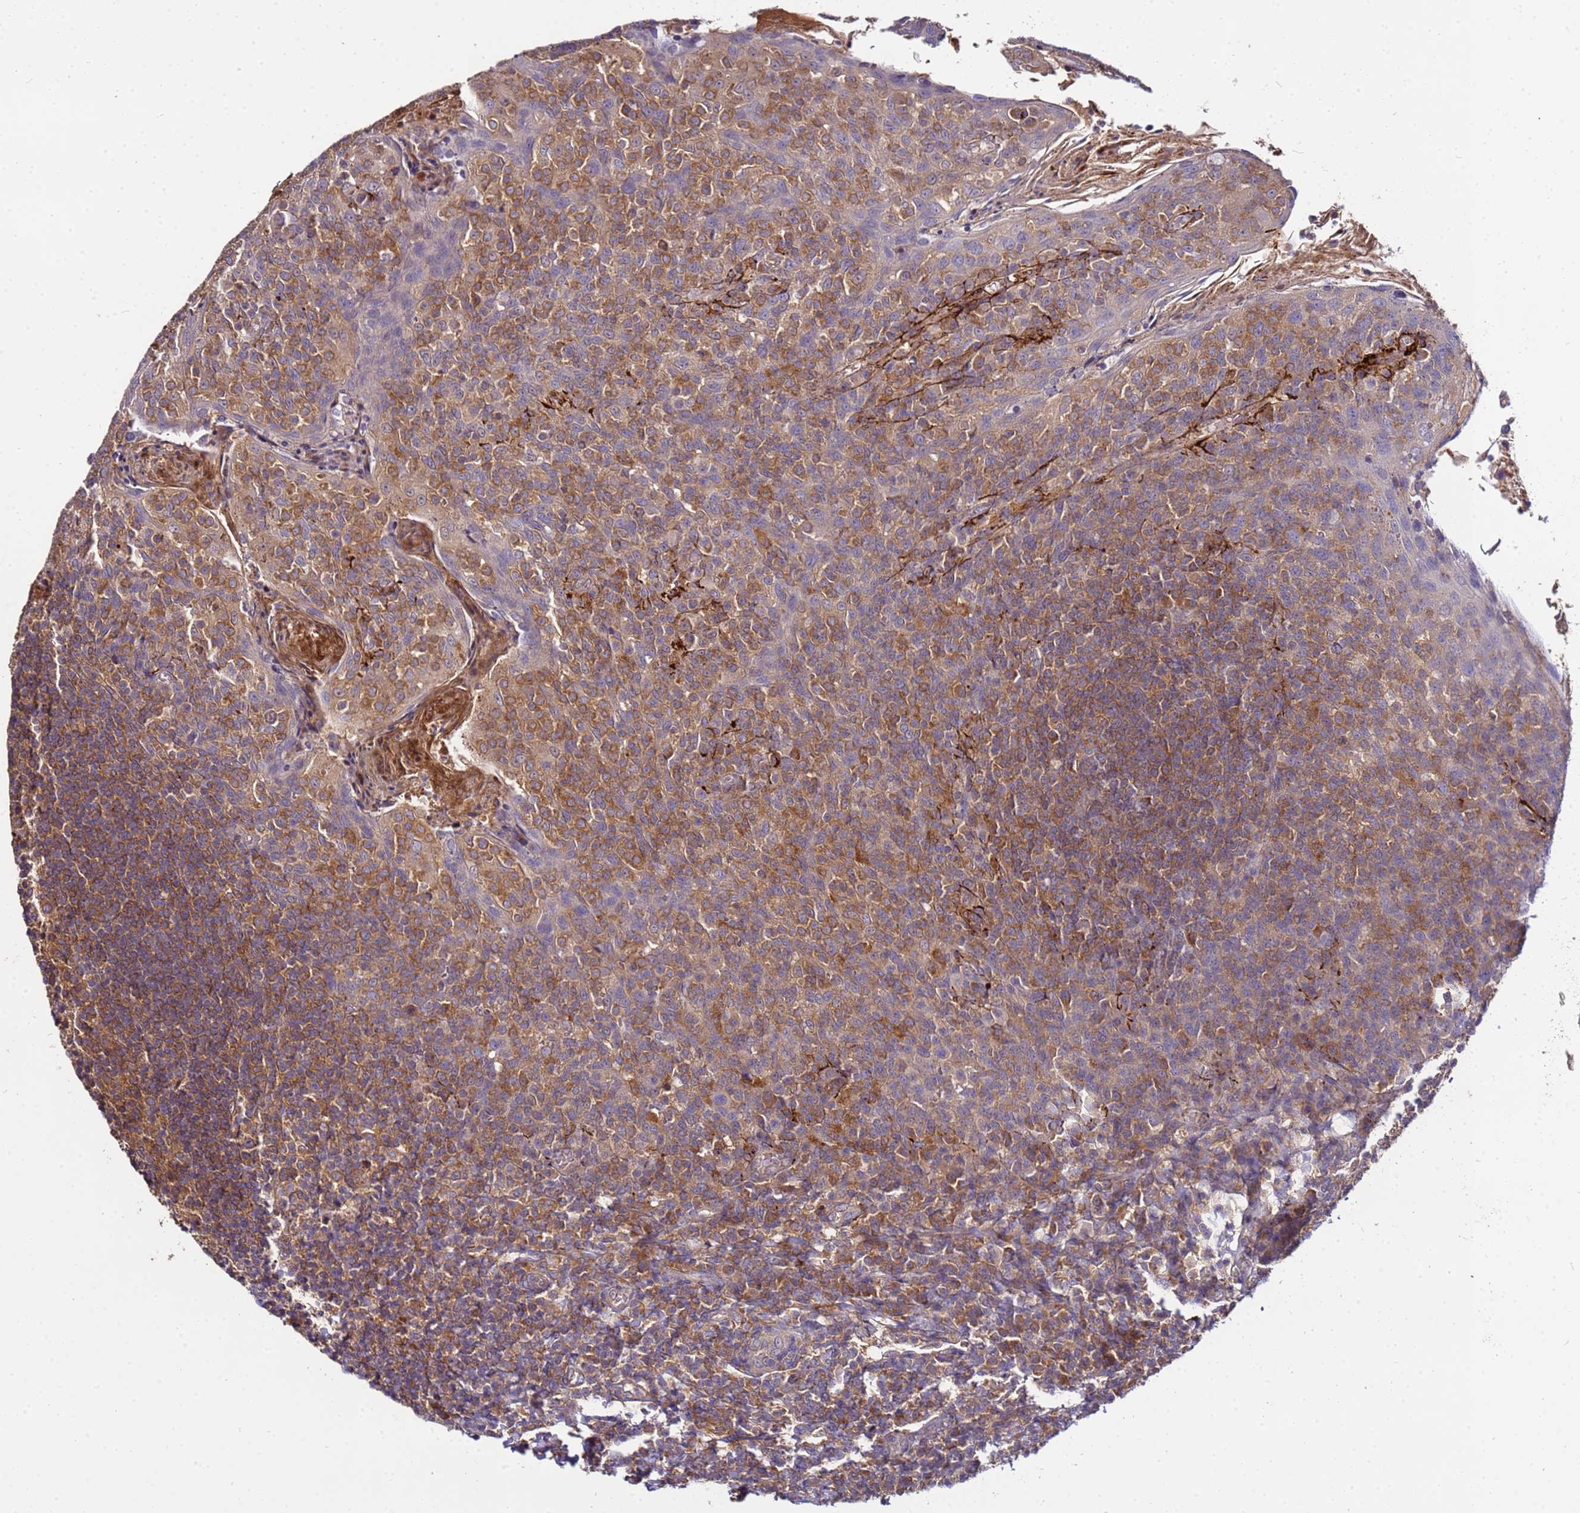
{"staining": {"intensity": "moderate", "quantity": ">75%", "location": "cytoplasmic/membranous"}, "tissue": "tonsil", "cell_type": "Germinal center cells", "image_type": "normal", "snomed": [{"axis": "morphology", "description": "Normal tissue, NOS"}, {"axis": "topography", "description": "Tonsil"}], "caption": "High-power microscopy captured an immunohistochemistry (IHC) micrograph of unremarkable tonsil, revealing moderate cytoplasmic/membranous expression in about >75% of germinal center cells.", "gene": "GSPT2", "patient": {"sex": "female", "age": 10}}